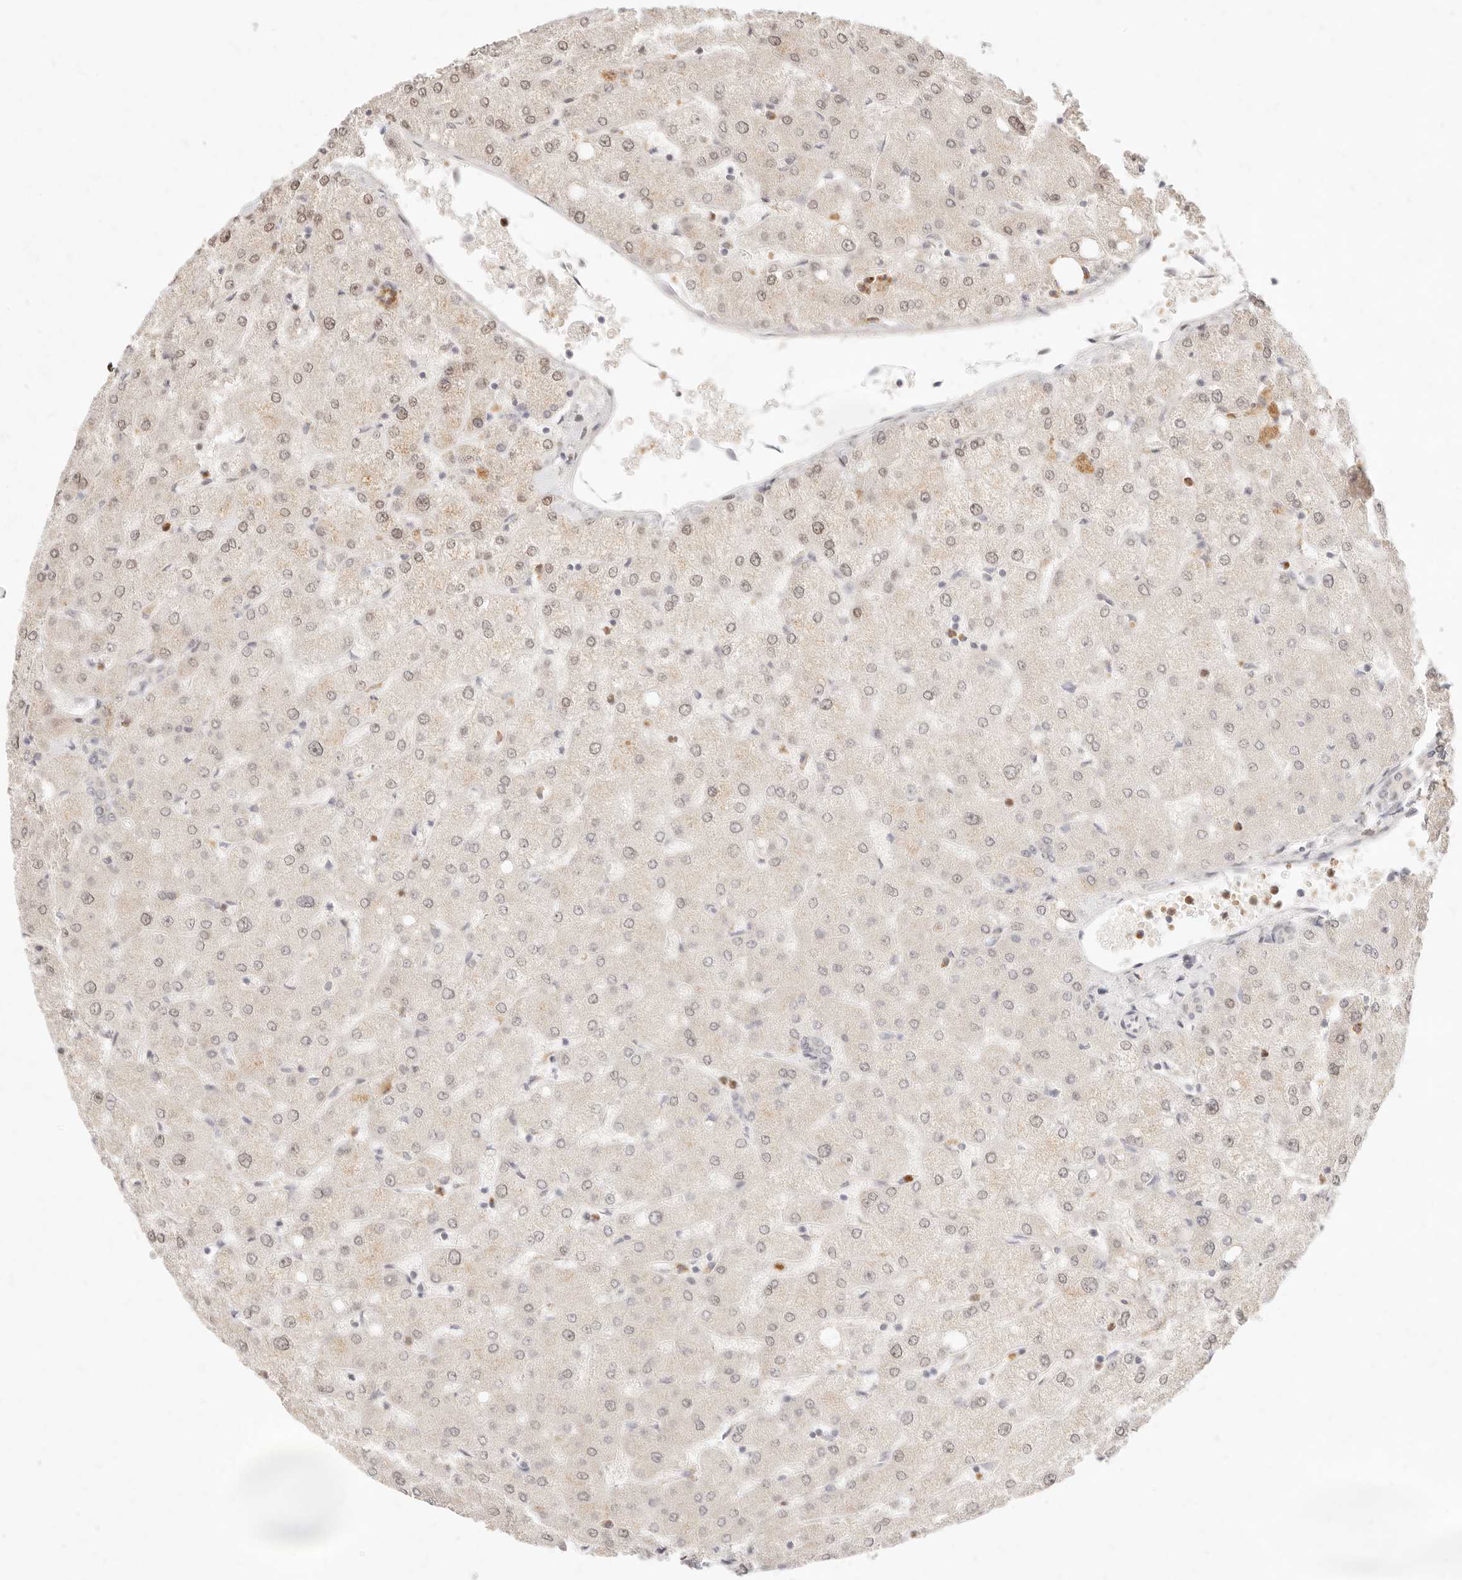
{"staining": {"intensity": "negative", "quantity": "none", "location": "none"}, "tissue": "liver", "cell_type": "Cholangiocytes", "image_type": "normal", "snomed": [{"axis": "morphology", "description": "Normal tissue, NOS"}, {"axis": "topography", "description": "Liver"}], "caption": "This micrograph is of unremarkable liver stained with IHC to label a protein in brown with the nuclei are counter-stained blue. There is no positivity in cholangiocytes.", "gene": "ASCL3", "patient": {"sex": "female", "age": 54}}